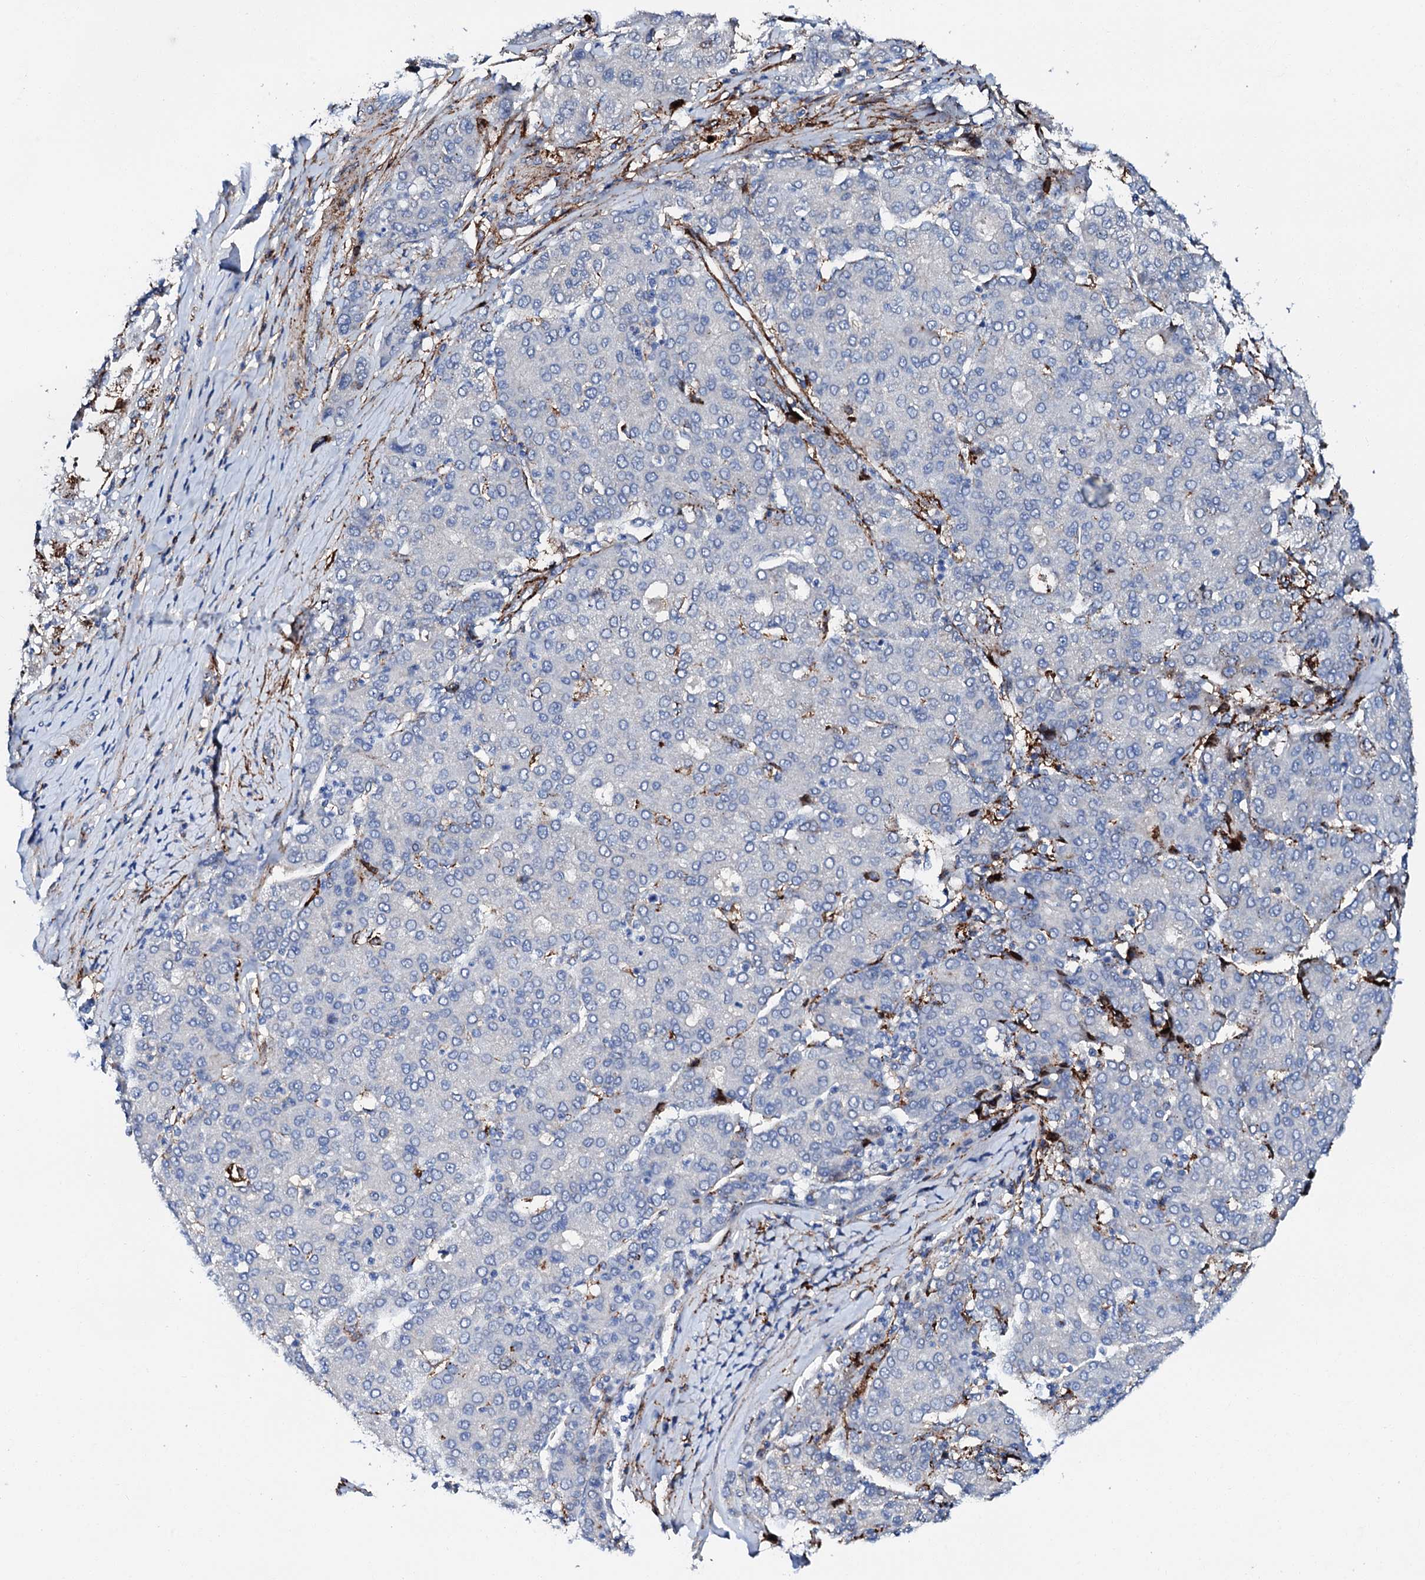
{"staining": {"intensity": "negative", "quantity": "none", "location": "none"}, "tissue": "liver cancer", "cell_type": "Tumor cells", "image_type": "cancer", "snomed": [{"axis": "morphology", "description": "Carcinoma, Hepatocellular, NOS"}, {"axis": "topography", "description": "Liver"}], "caption": "IHC micrograph of human liver cancer stained for a protein (brown), which shows no expression in tumor cells. The staining is performed using DAB brown chromogen with nuclei counter-stained in using hematoxylin.", "gene": "MED13L", "patient": {"sex": "male", "age": 65}}